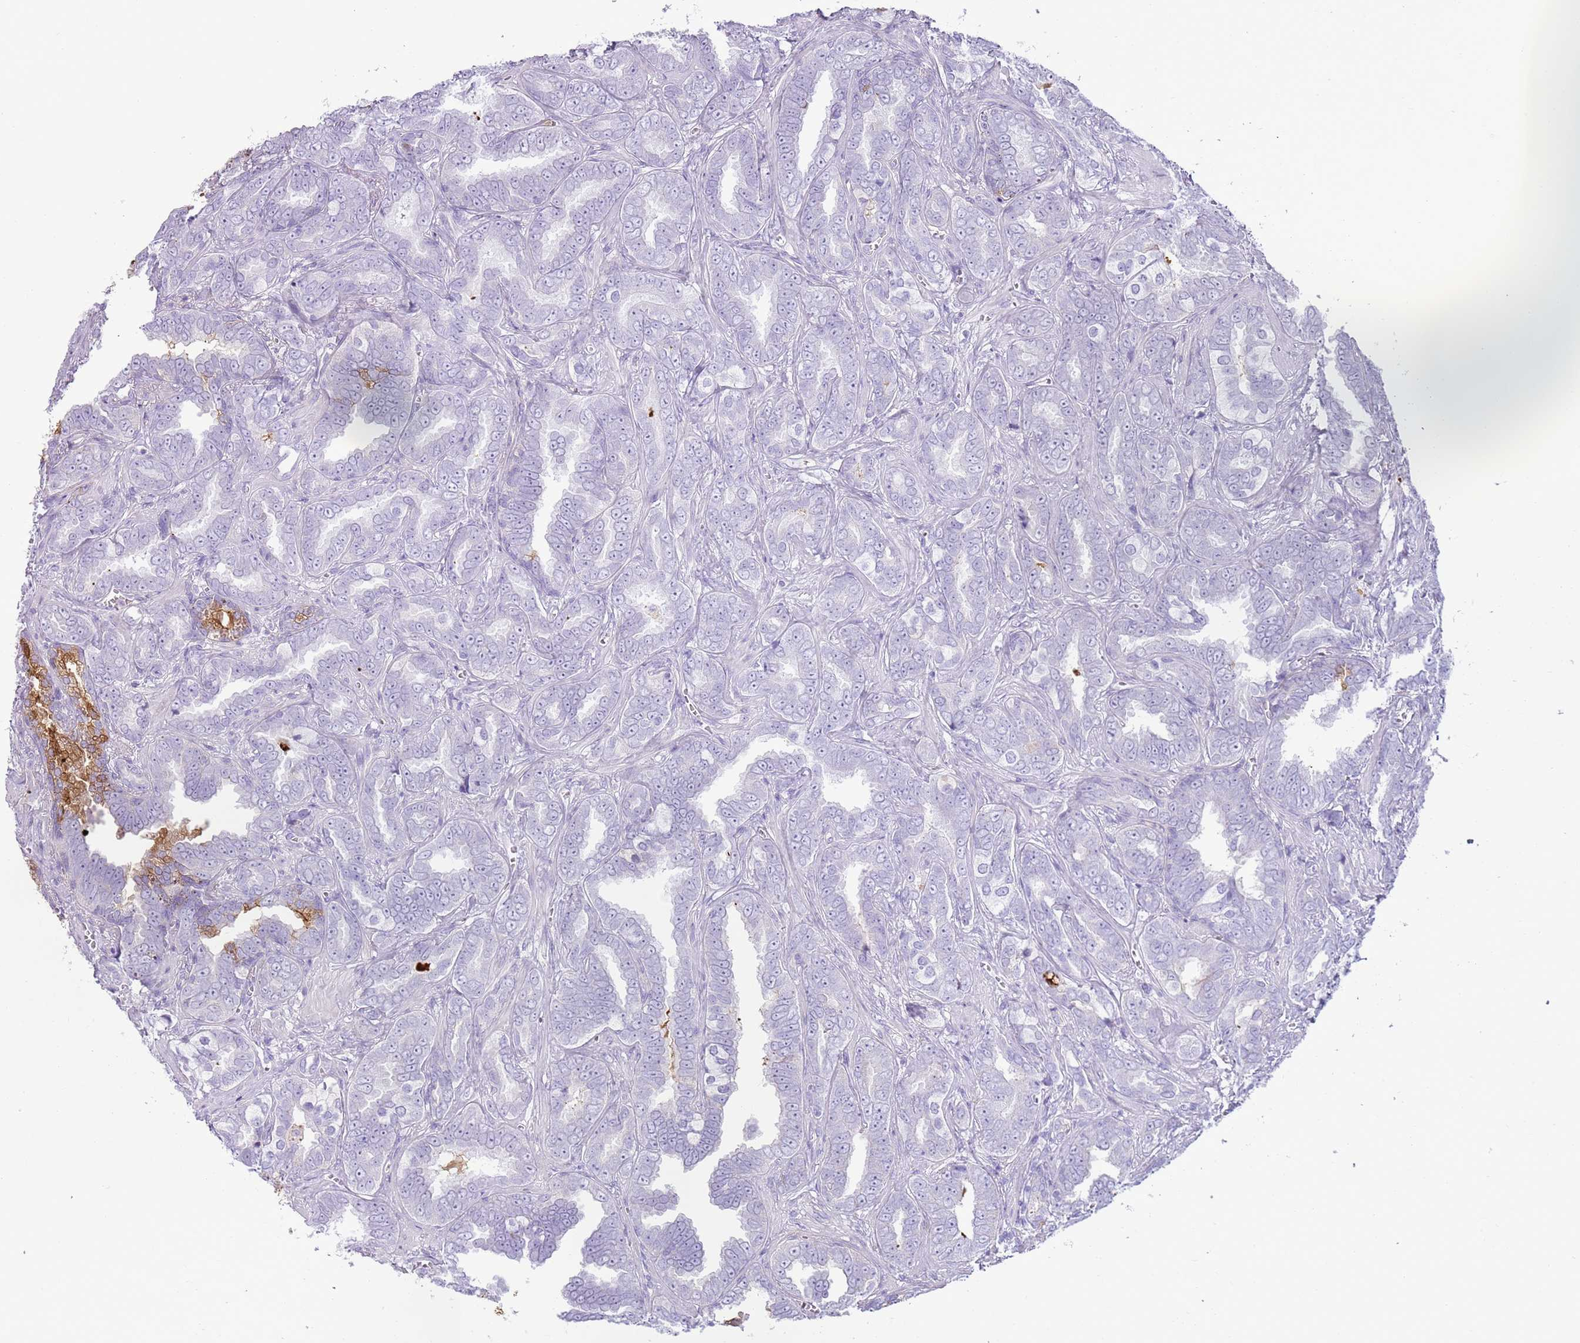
{"staining": {"intensity": "negative", "quantity": "none", "location": "none"}, "tissue": "prostate cancer", "cell_type": "Tumor cells", "image_type": "cancer", "snomed": [{"axis": "morphology", "description": "Adenocarcinoma, High grade"}, {"axis": "topography", "description": "Prostate"}], "caption": "Photomicrograph shows no significant protein staining in tumor cells of high-grade adenocarcinoma (prostate). (Immunohistochemistry, brightfield microscopy, high magnification).", "gene": "CD177", "patient": {"sex": "male", "age": 67}}